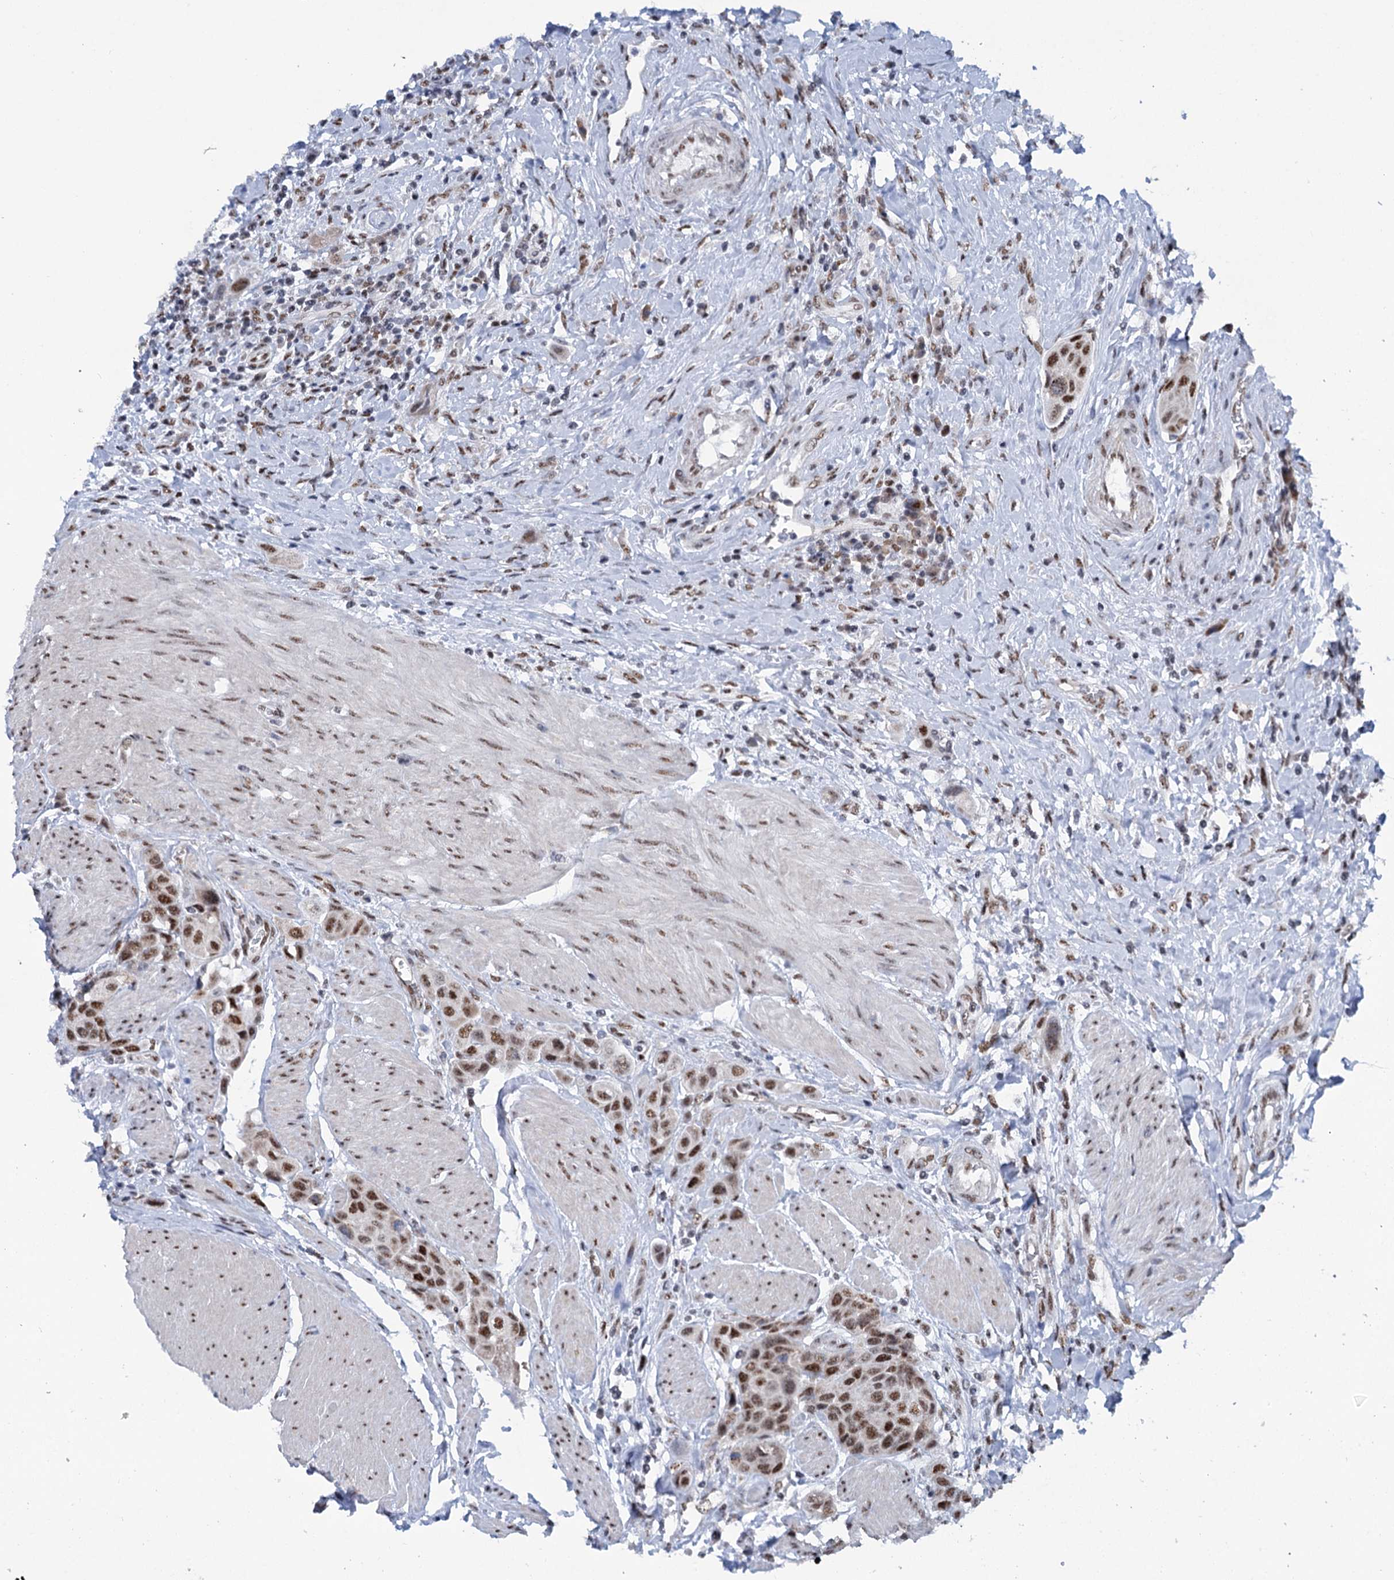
{"staining": {"intensity": "moderate", "quantity": ">75%", "location": "nuclear"}, "tissue": "urothelial cancer", "cell_type": "Tumor cells", "image_type": "cancer", "snomed": [{"axis": "morphology", "description": "Urothelial carcinoma, High grade"}, {"axis": "topography", "description": "Urinary bladder"}], "caption": "Moderate nuclear protein staining is appreciated in about >75% of tumor cells in high-grade urothelial carcinoma.", "gene": "SREK1", "patient": {"sex": "male", "age": 50}}